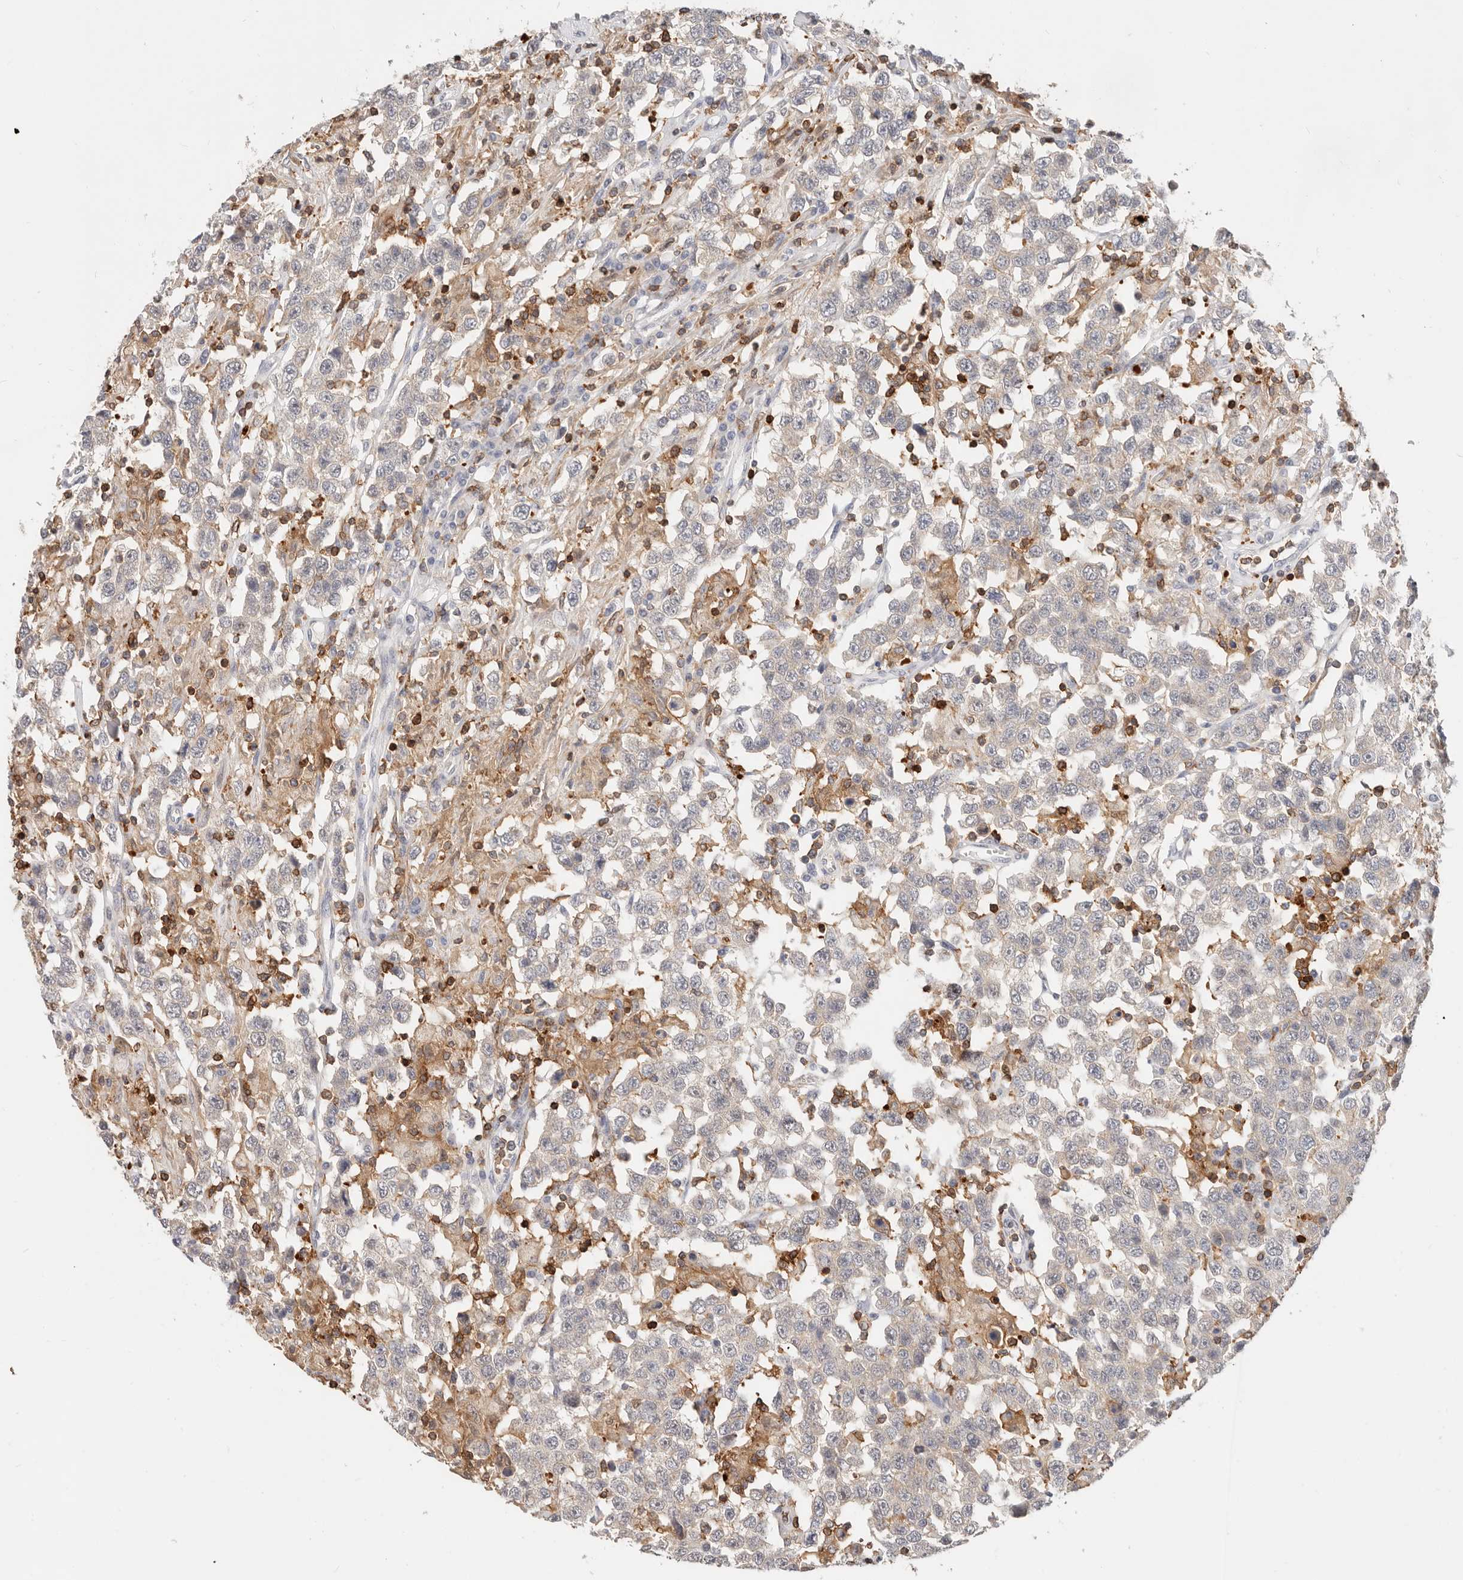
{"staining": {"intensity": "negative", "quantity": "none", "location": "none"}, "tissue": "testis cancer", "cell_type": "Tumor cells", "image_type": "cancer", "snomed": [{"axis": "morphology", "description": "Seminoma, NOS"}, {"axis": "topography", "description": "Testis"}], "caption": "Histopathology image shows no protein expression in tumor cells of testis seminoma tissue.", "gene": "TMEM63B", "patient": {"sex": "male", "age": 41}}